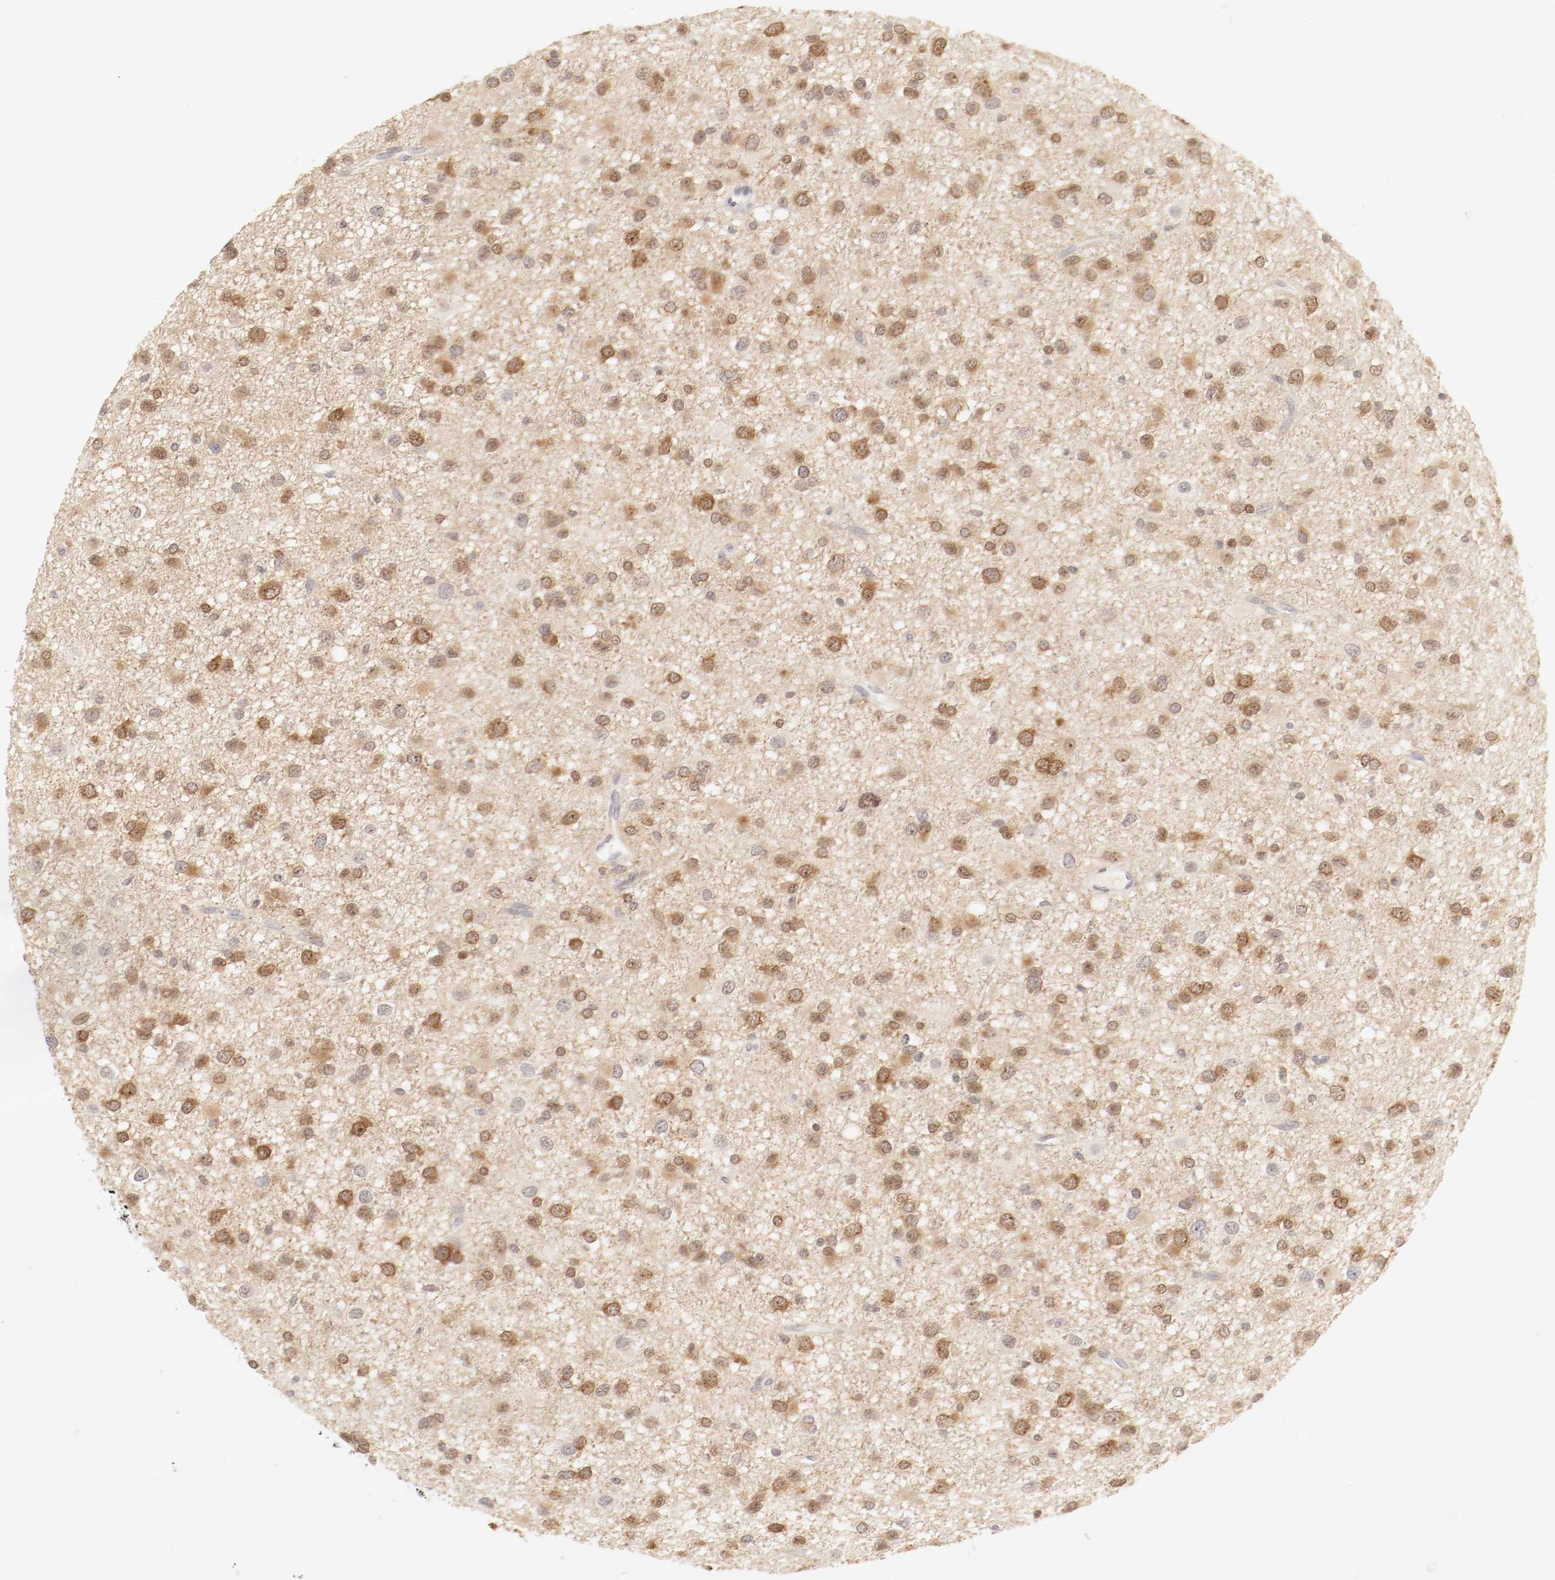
{"staining": {"intensity": "moderate", "quantity": ">75%", "location": "cytoplasmic/membranous"}, "tissue": "glioma", "cell_type": "Tumor cells", "image_type": "cancer", "snomed": [{"axis": "morphology", "description": "Glioma, malignant, Low grade"}, {"axis": "topography", "description": "Brain"}], "caption": "Immunohistochemical staining of human glioma shows moderate cytoplasmic/membranous protein expression in about >75% of tumor cells. (DAB IHC with brightfield microscopy, high magnification).", "gene": "KIF2A", "patient": {"sex": "male", "age": 42}}